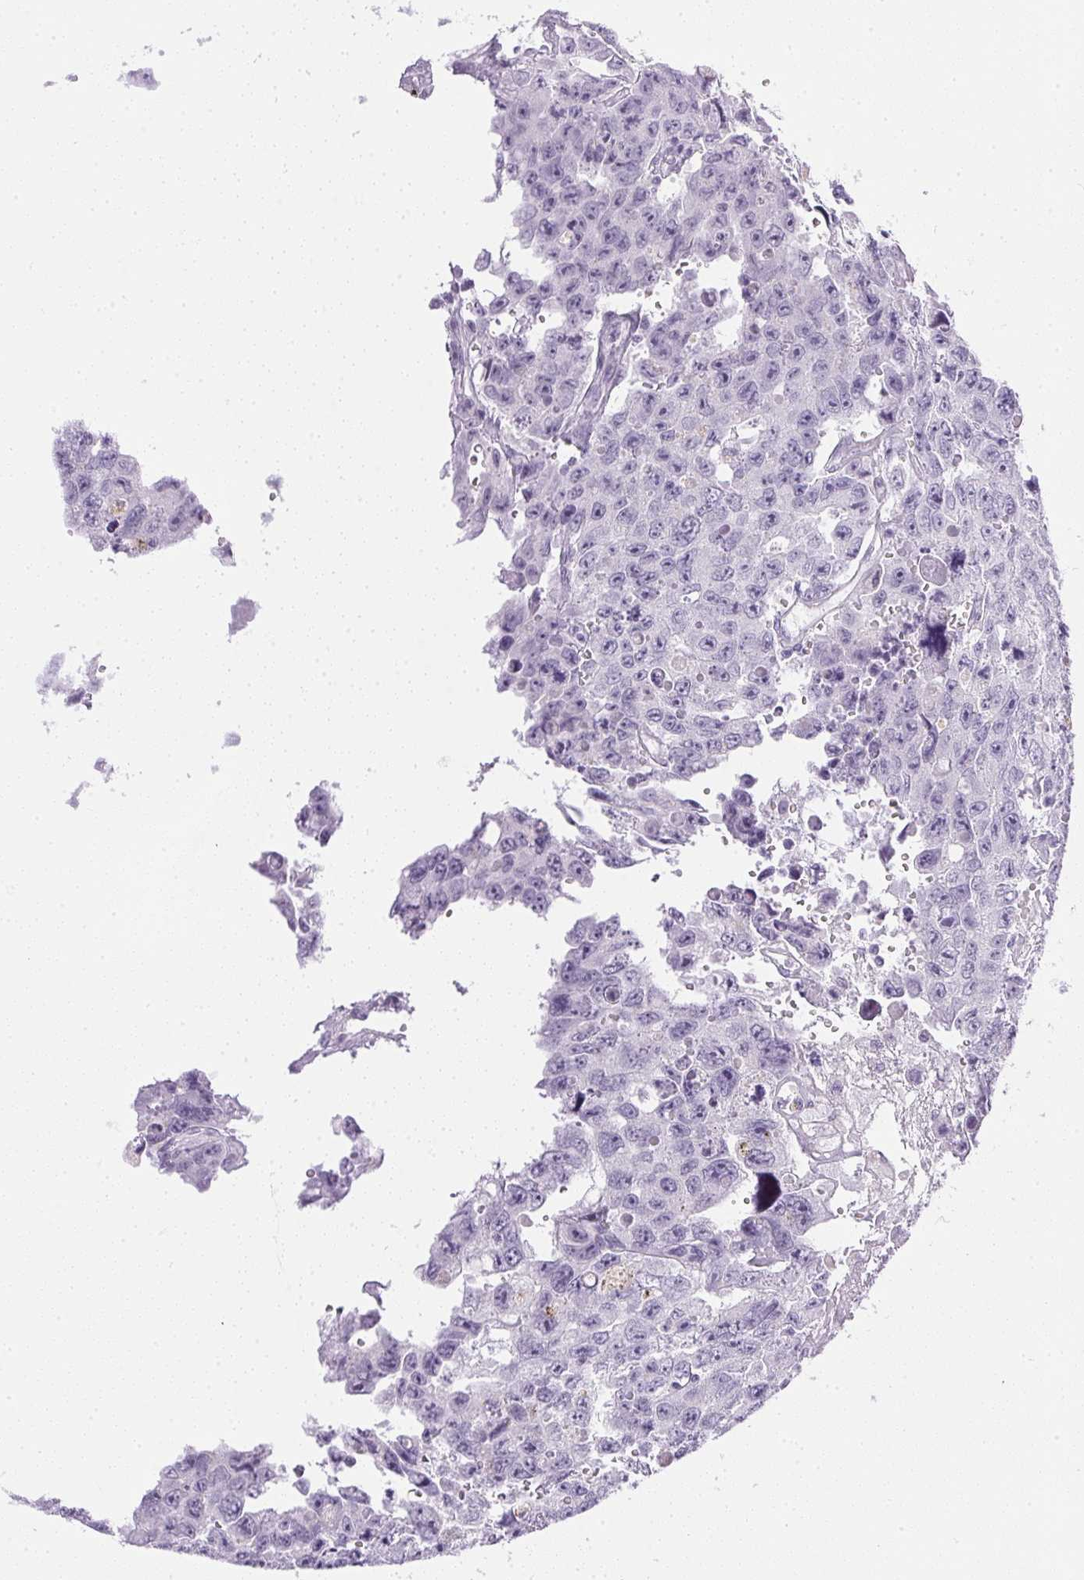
{"staining": {"intensity": "negative", "quantity": "none", "location": "none"}, "tissue": "testis cancer", "cell_type": "Tumor cells", "image_type": "cancer", "snomed": [{"axis": "morphology", "description": "Seminoma, NOS"}, {"axis": "topography", "description": "Testis"}], "caption": "DAB immunohistochemical staining of seminoma (testis) shows no significant expression in tumor cells.", "gene": "CPB1", "patient": {"sex": "male", "age": 26}}